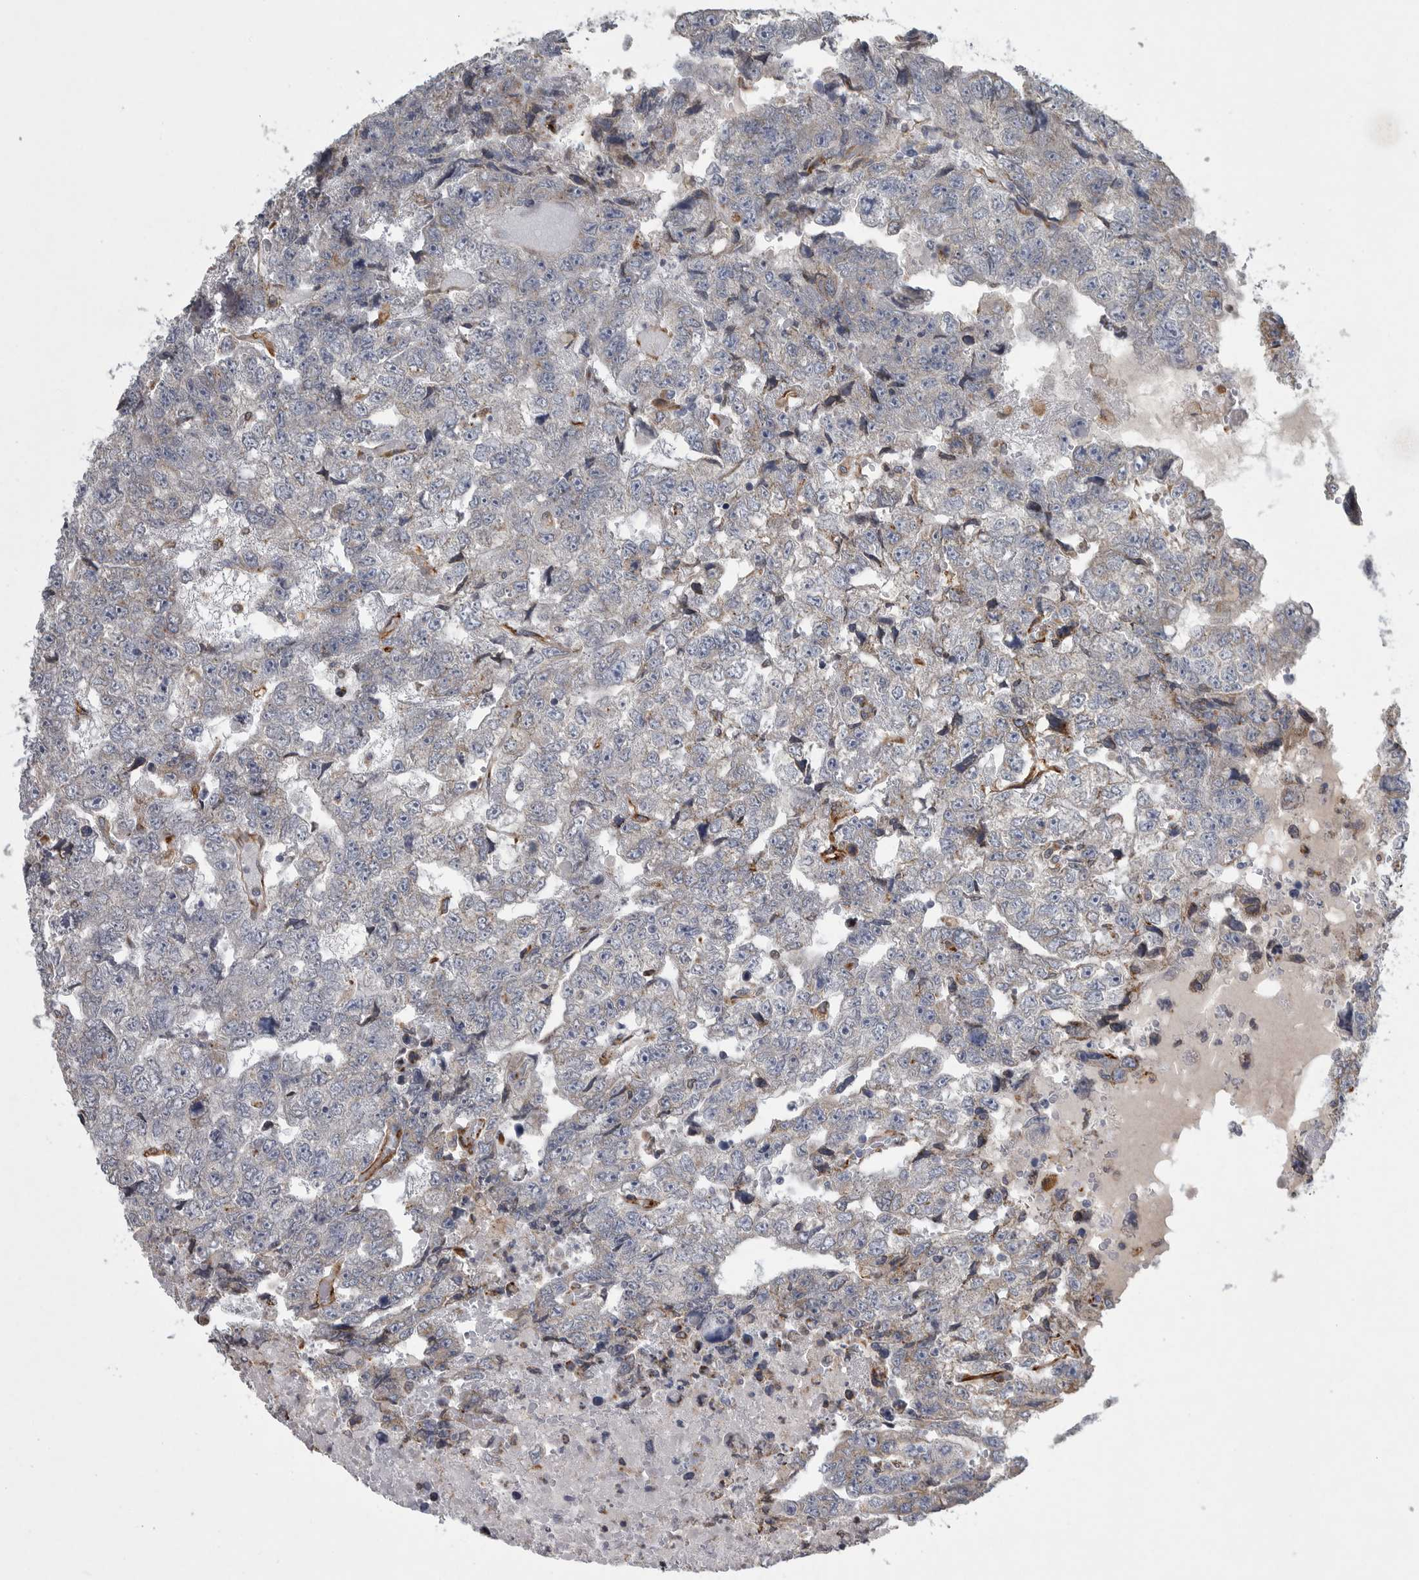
{"staining": {"intensity": "weak", "quantity": "25%-75%", "location": "cytoplasmic/membranous"}, "tissue": "testis cancer", "cell_type": "Tumor cells", "image_type": "cancer", "snomed": [{"axis": "morphology", "description": "Carcinoma, Embryonal, NOS"}, {"axis": "topography", "description": "Testis"}], "caption": "Weak cytoplasmic/membranous positivity for a protein is present in approximately 25%-75% of tumor cells of testis cancer (embryonal carcinoma) using immunohistochemistry (IHC).", "gene": "MINPP1", "patient": {"sex": "male", "age": 36}}